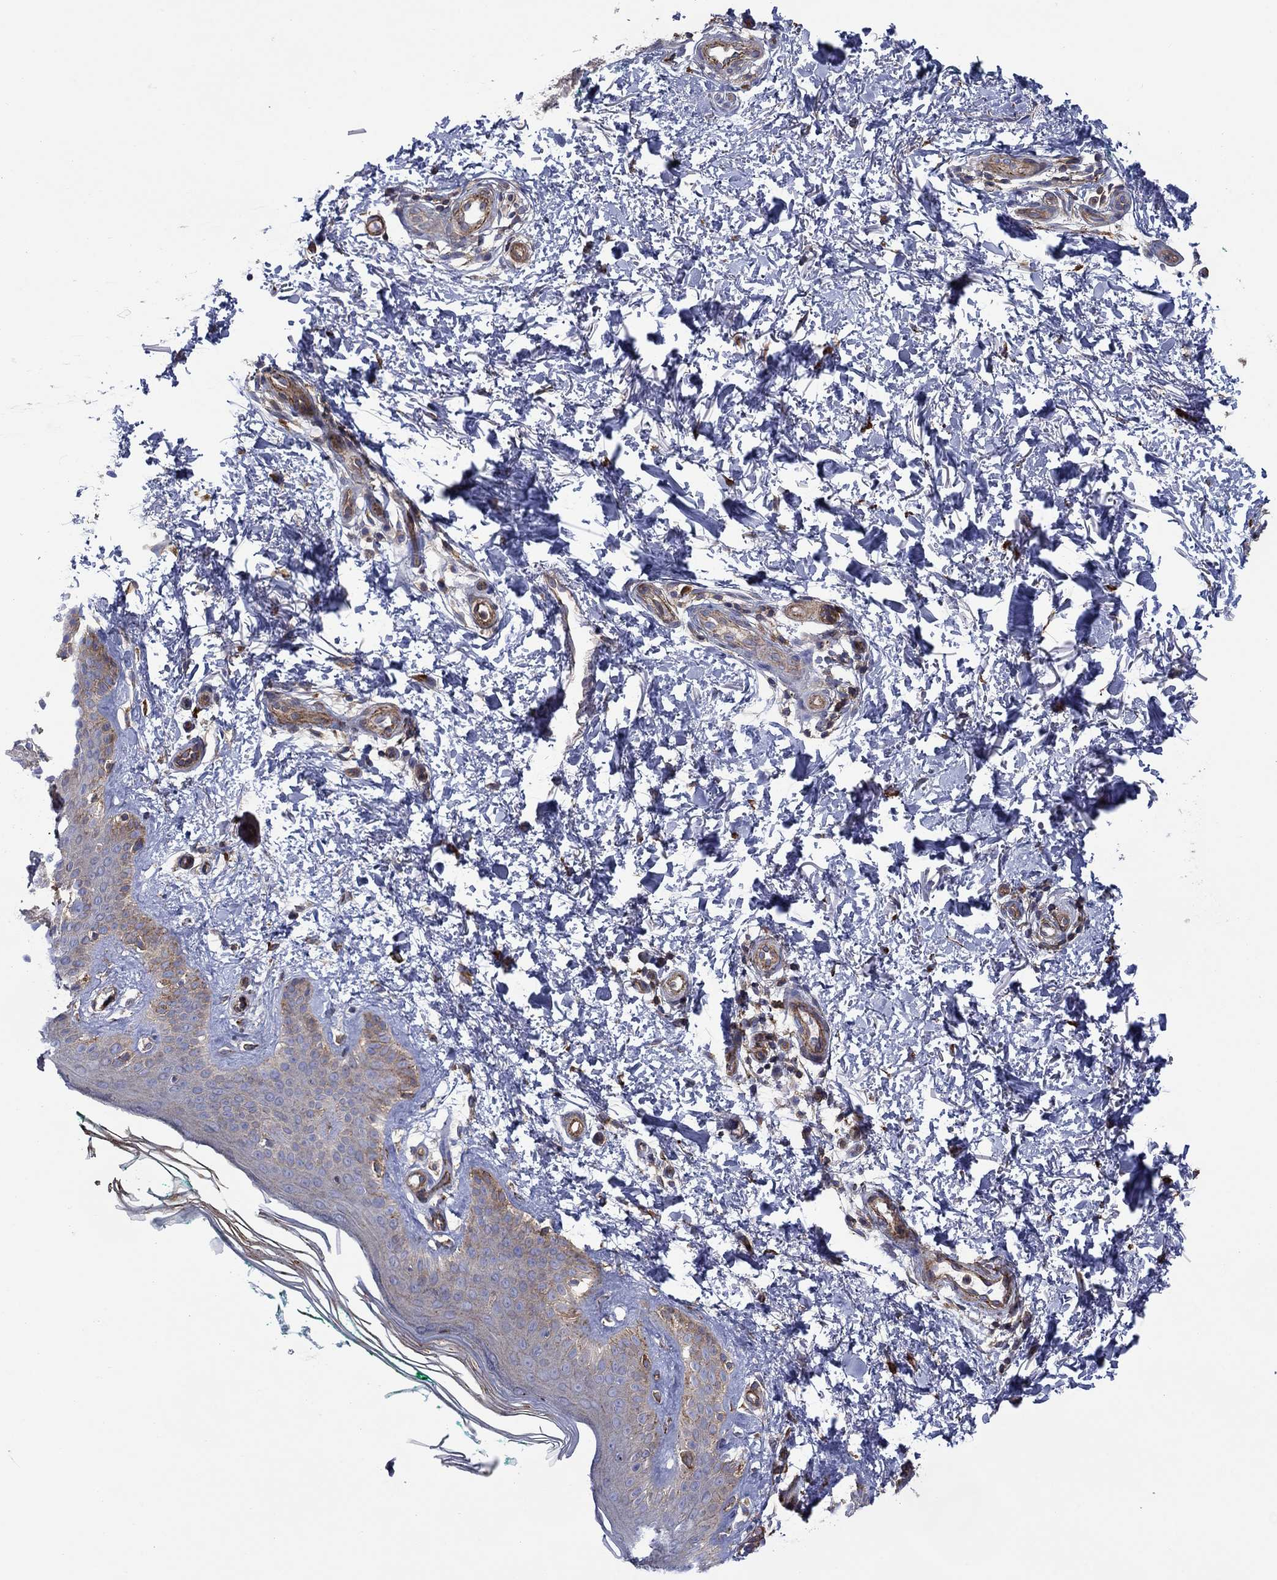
{"staining": {"intensity": "moderate", "quantity": "25%-75%", "location": "cytoplasmic/membranous"}, "tissue": "skin", "cell_type": "Fibroblasts", "image_type": "normal", "snomed": [{"axis": "morphology", "description": "Normal tissue, NOS"}, {"axis": "morphology", "description": "Inflammation, NOS"}, {"axis": "morphology", "description": "Fibrosis, NOS"}, {"axis": "topography", "description": "Skin"}], "caption": "Immunohistochemical staining of benign skin shows moderate cytoplasmic/membranous protein staining in about 25%-75% of fibroblasts.", "gene": "PAG1", "patient": {"sex": "male", "age": 71}}